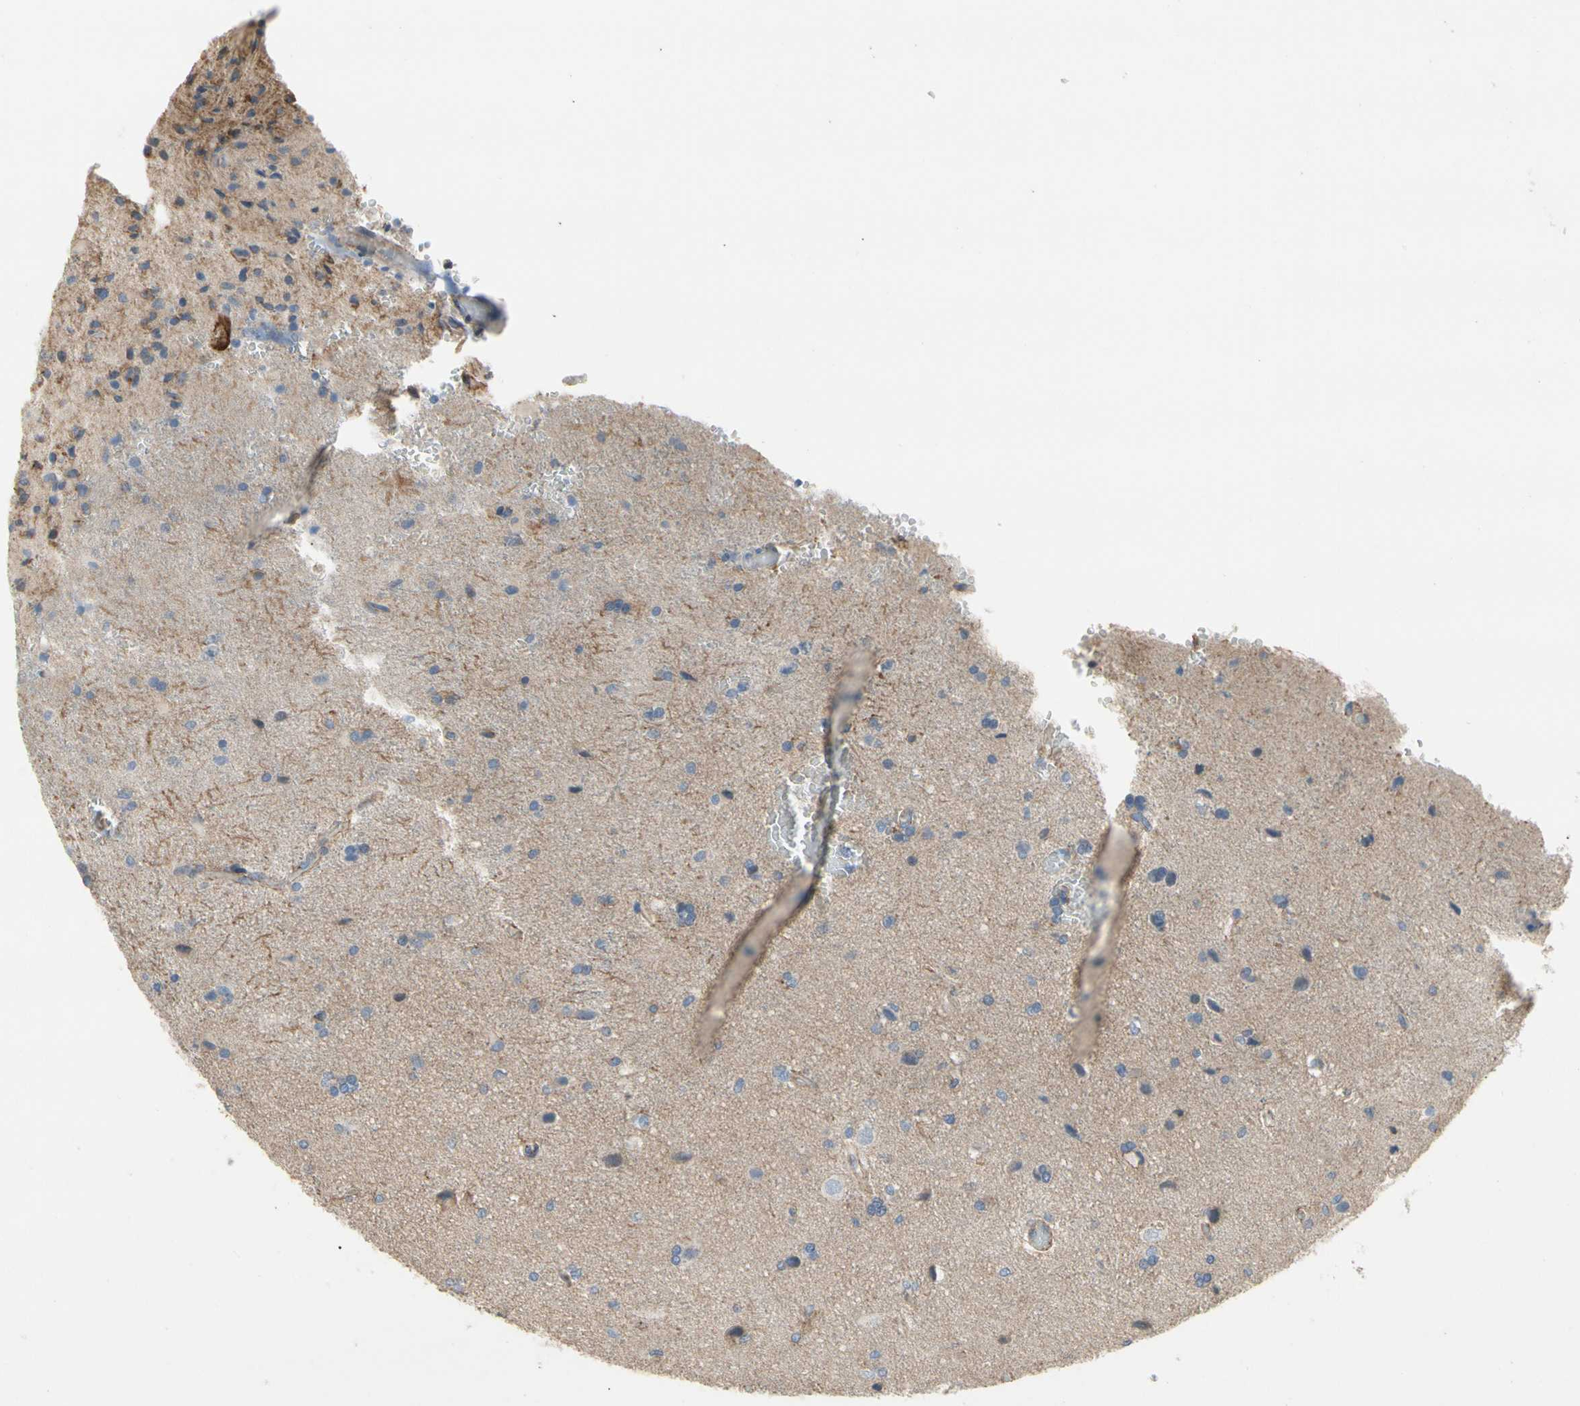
{"staining": {"intensity": "moderate", "quantity": "<25%", "location": "cytoplasmic/membranous"}, "tissue": "glioma", "cell_type": "Tumor cells", "image_type": "cancer", "snomed": [{"axis": "morphology", "description": "Glioma, malignant, High grade"}, {"axis": "topography", "description": "Brain"}], "caption": "Glioma stained with DAB (3,3'-diaminobenzidine) immunohistochemistry (IHC) reveals low levels of moderate cytoplasmic/membranous positivity in approximately <25% of tumor cells.", "gene": "LGR6", "patient": {"sex": "male", "age": 71}}